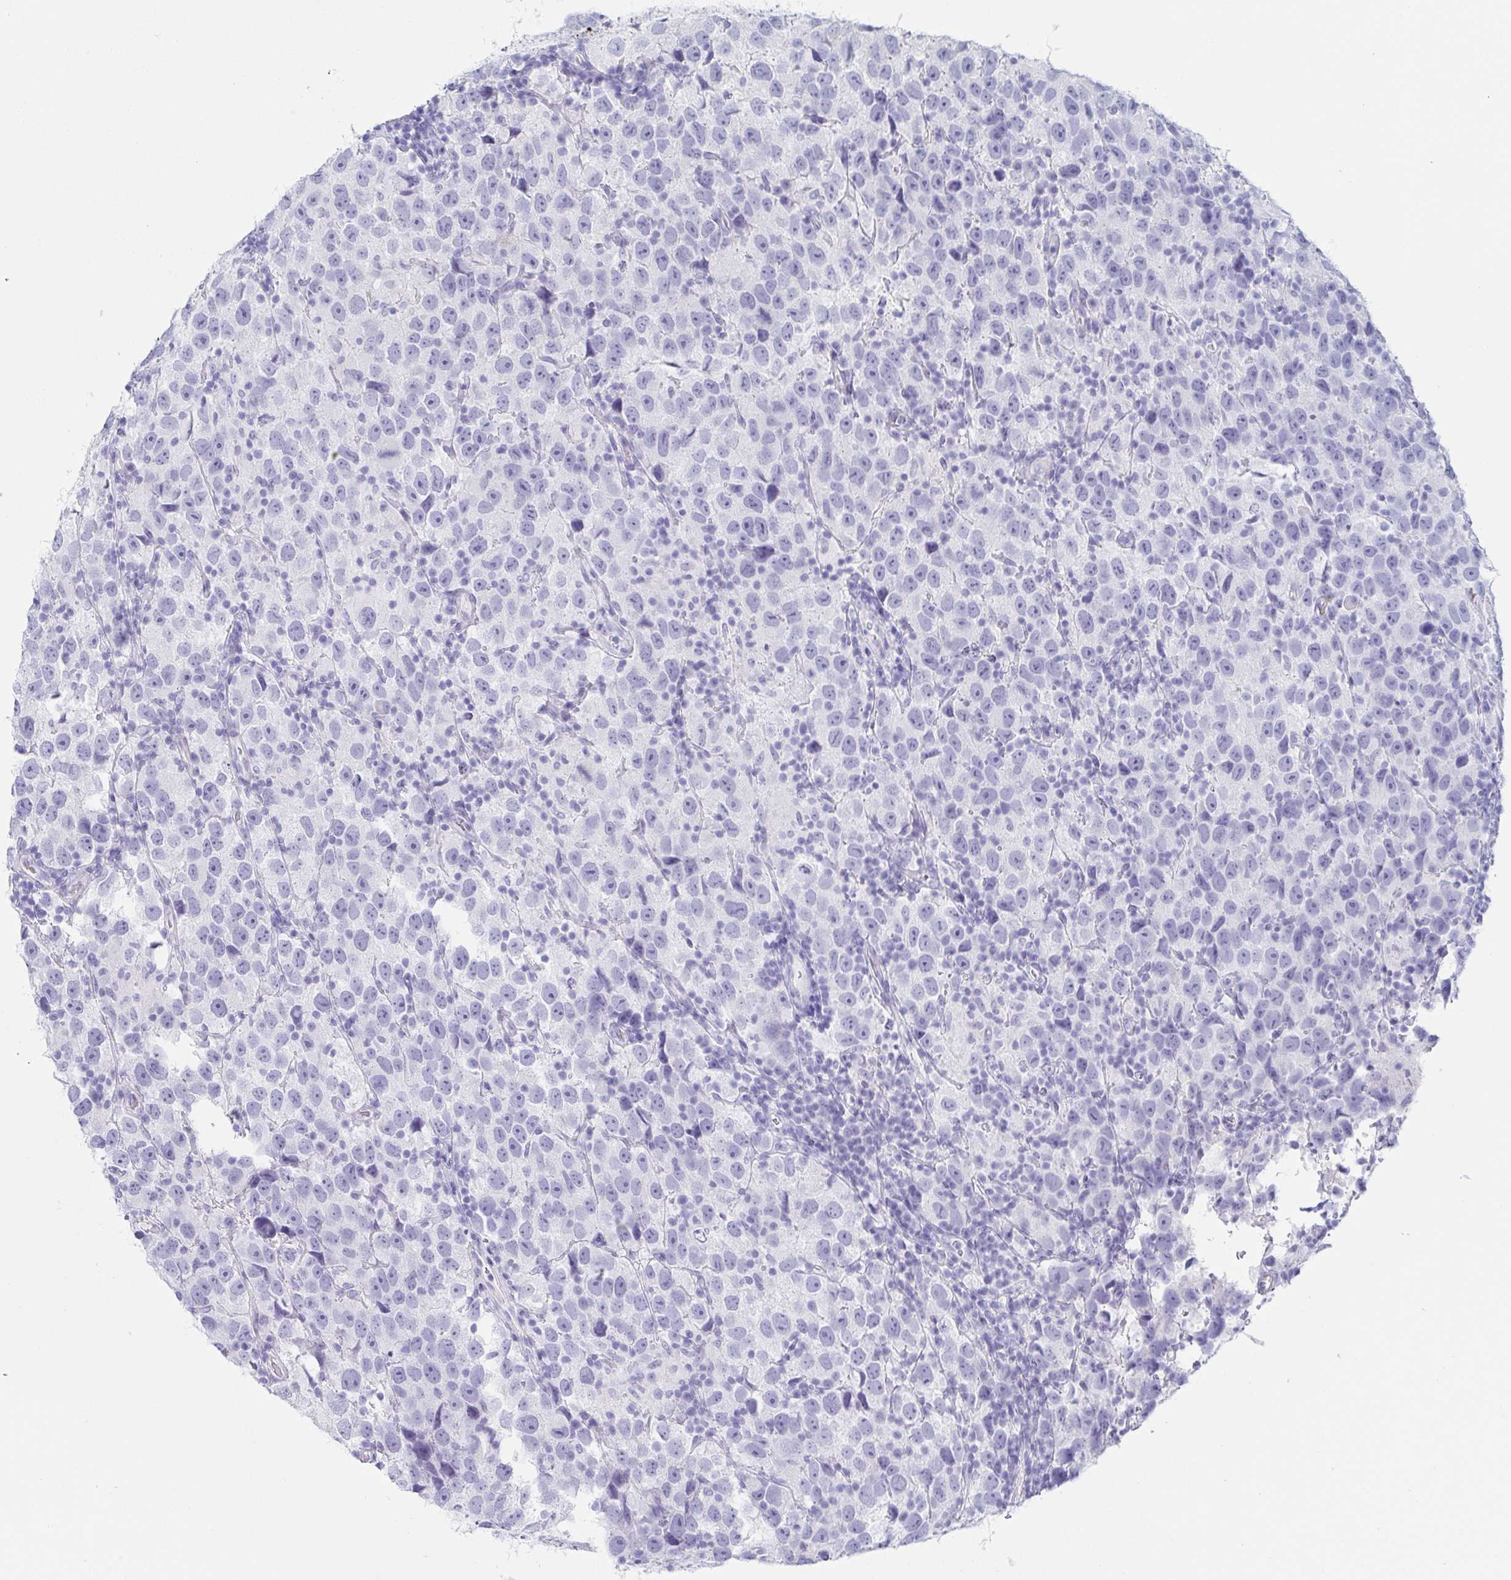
{"staining": {"intensity": "negative", "quantity": "none", "location": "none"}, "tissue": "testis cancer", "cell_type": "Tumor cells", "image_type": "cancer", "snomed": [{"axis": "morphology", "description": "Seminoma, NOS"}, {"axis": "topography", "description": "Testis"}], "caption": "IHC of human testis seminoma shows no positivity in tumor cells.", "gene": "PRR4", "patient": {"sex": "male", "age": 26}}